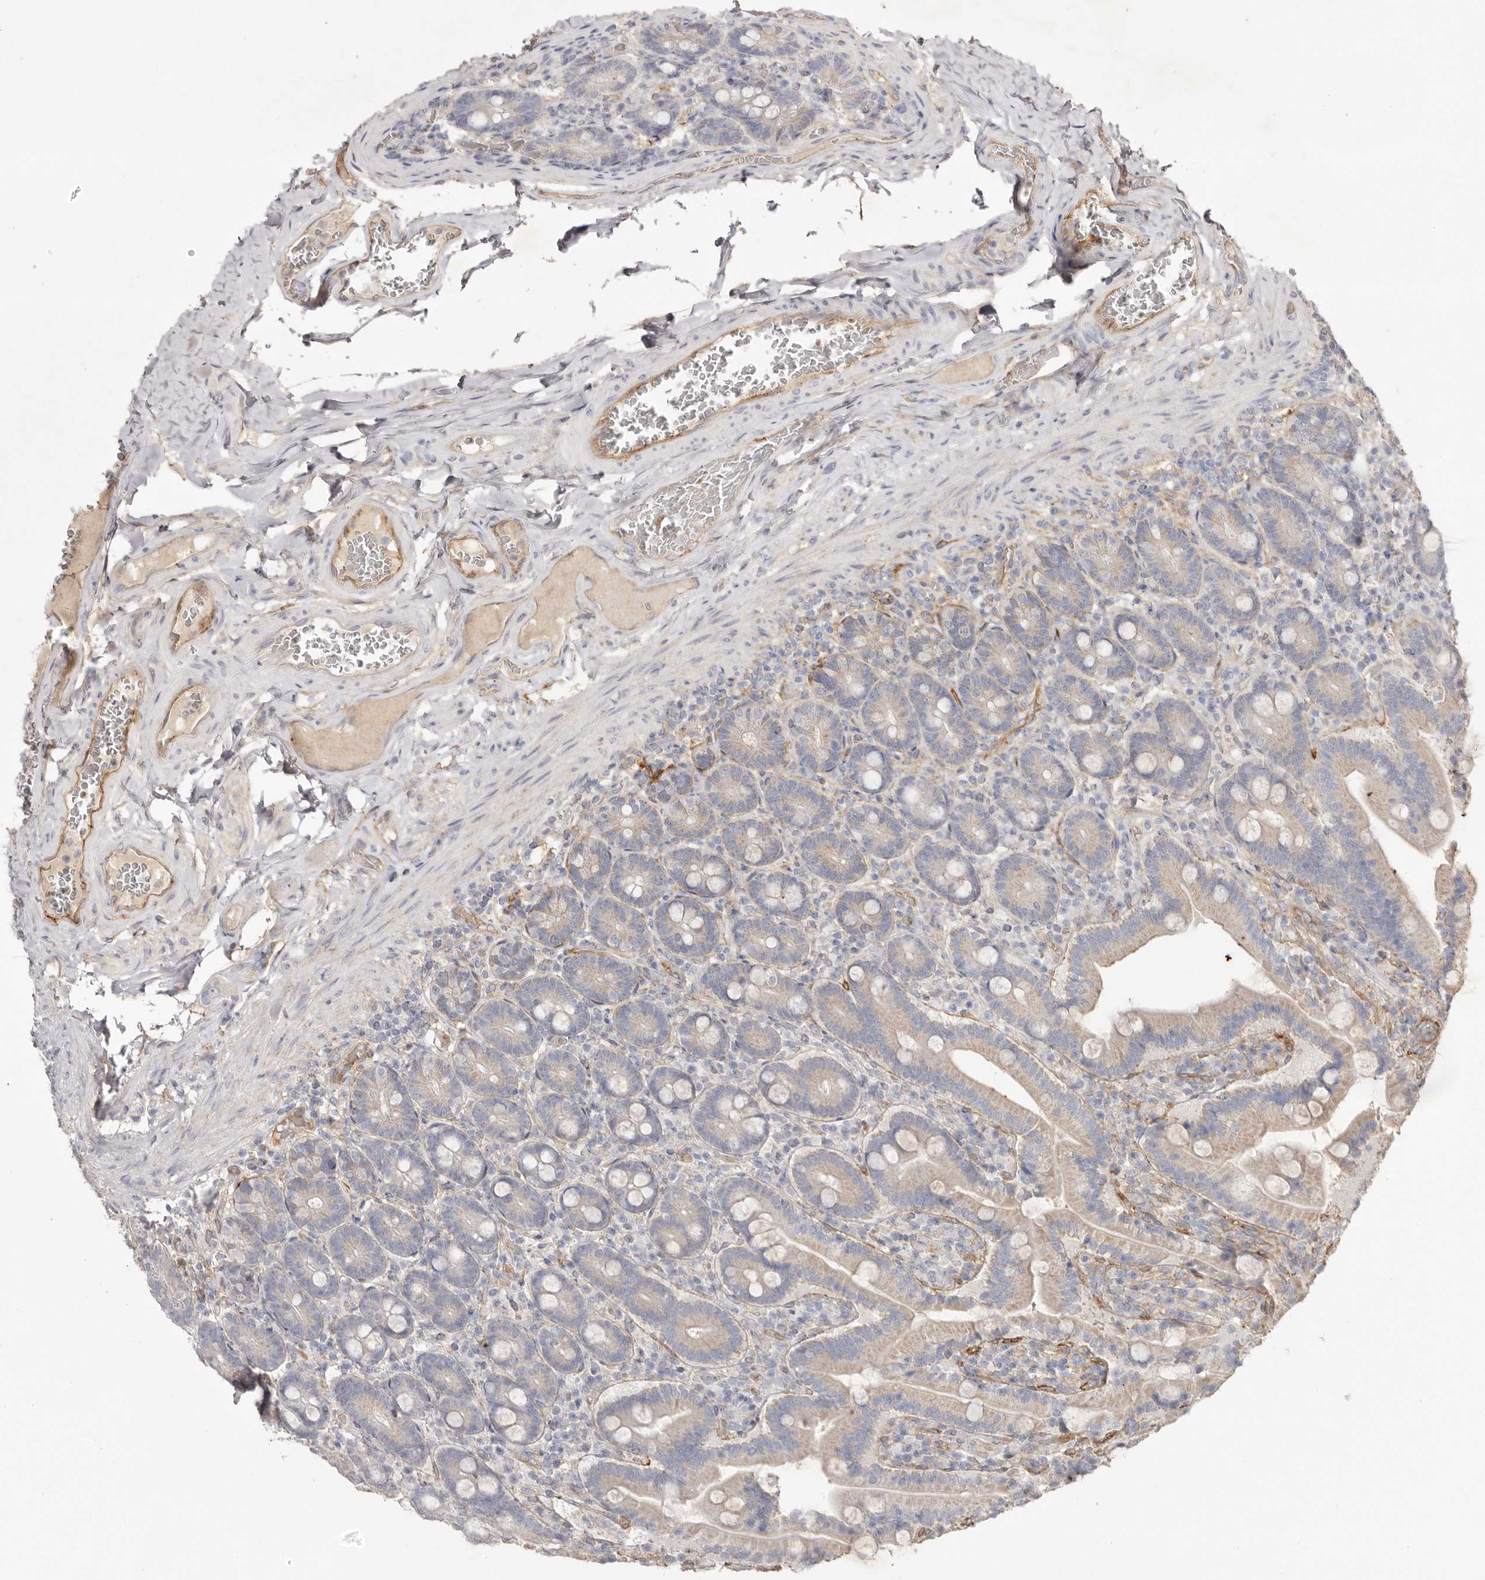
{"staining": {"intensity": "negative", "quantity": "none", "location": "none"}, "tissue": "duodenum", "cell_type": "Glandular cells", "image_type": "normal", "snomed": [{"axis": "morphology", "description": "Normal tissue, NOS"}, {"axis": "topography", "description": "Duodenum"}], "caption": "Human duodenum stained for a protein using IHC demonstrates no staining in glandular cells.", "gene": "LRRC66", "patient": {"sex": "female", "age": 62}}